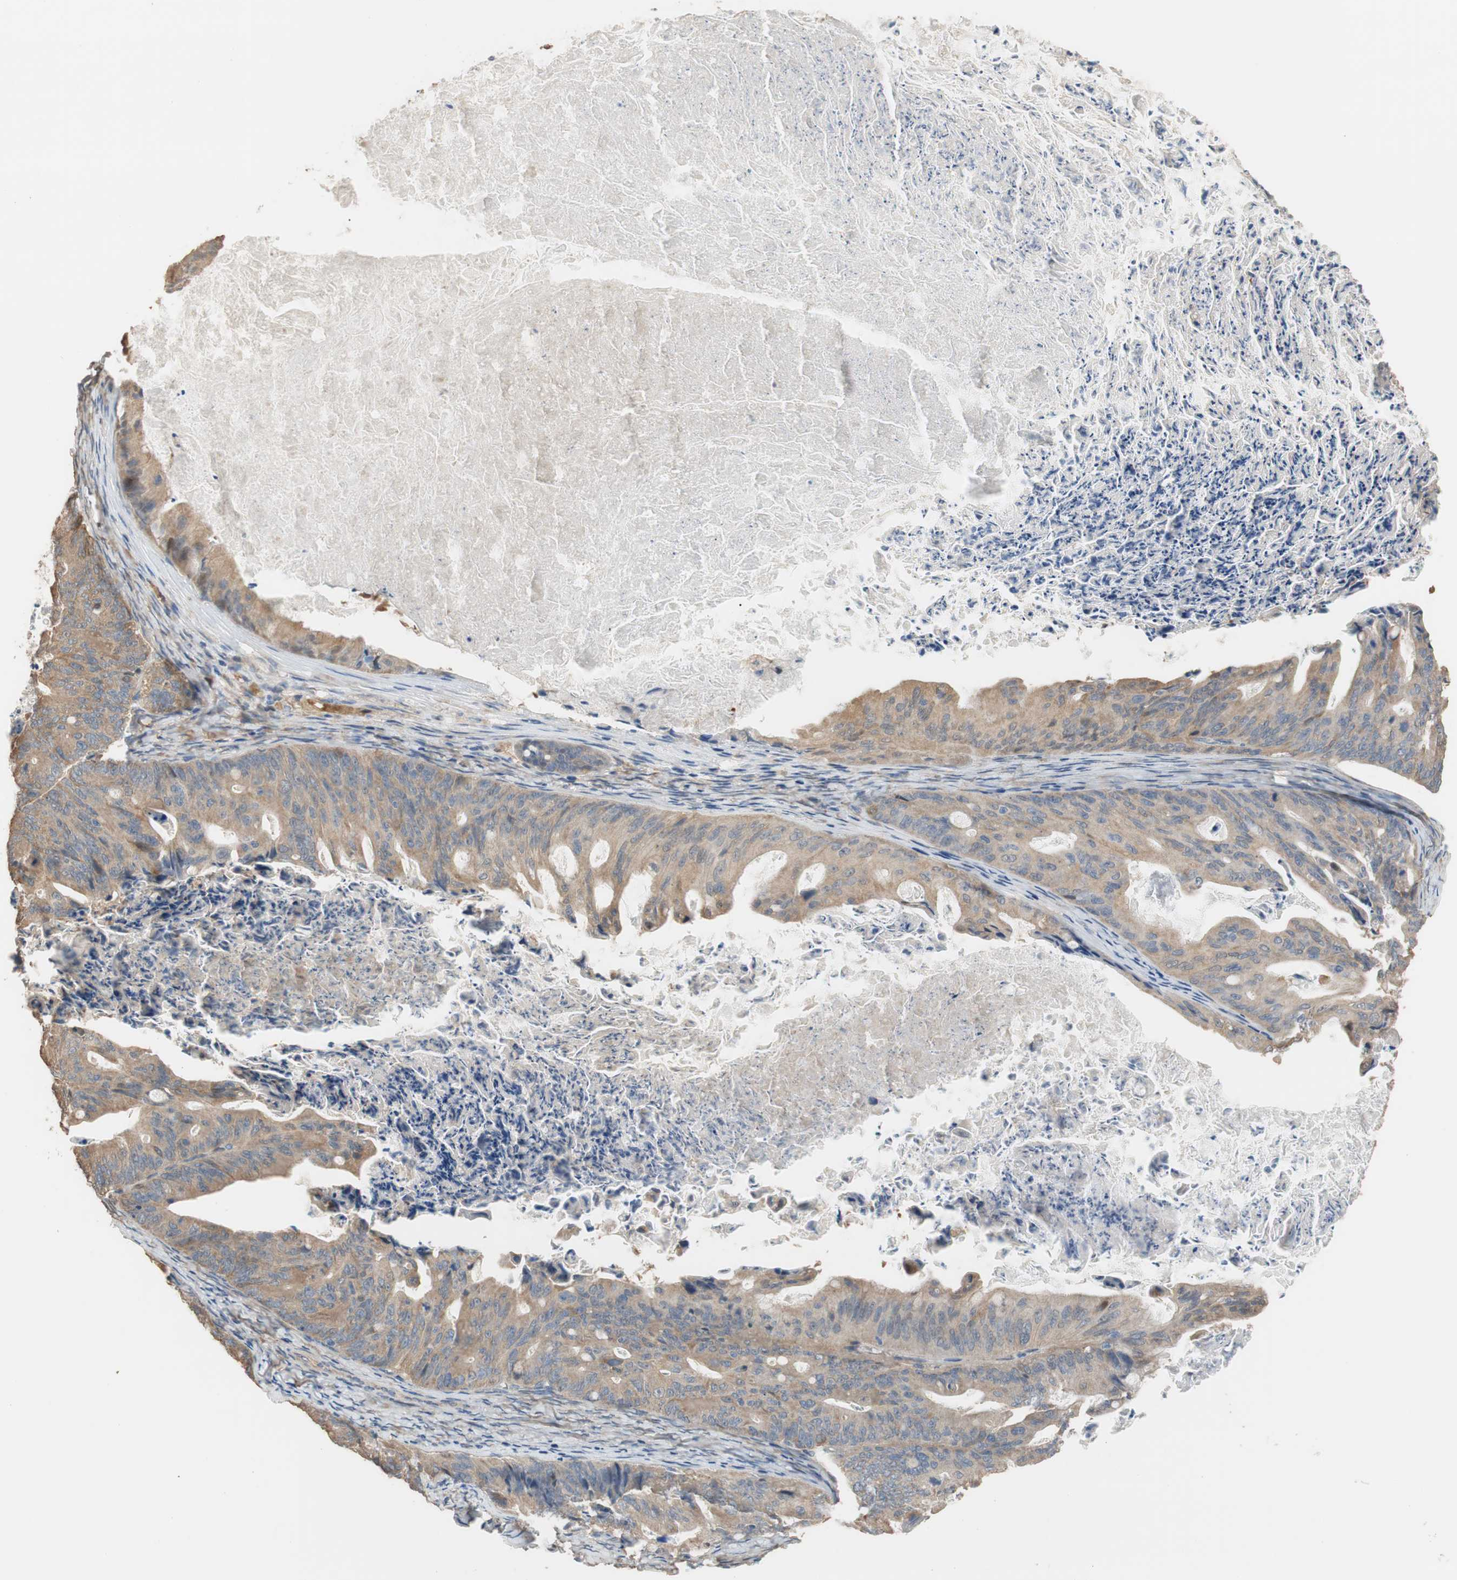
{"staining": {"intensity": "moderate", "quantity": ">75%", "location": "cytoplasmic/membranous"}, "tissue": "ovarian cancer", "cell_type": "Tumor cells", "image_type": "cancer", "snomed": [{"axis": "morphology", "description": "Cystadenocarcinoma, mucinous, NOS"}, {"axis": "topography", "description": "Ovary"}], "caption": "Ovarian cancer was stained to show a protein in brown. There is medium levels of moderate cytoplasmic/membranous staining in approximately >75% of tumor cells. The staining is performed using DAB (3,3'-diaminobenzidine) brown chromogen to label protein expression. The nuclei are counter-stained blue using hematoxylin.", "gene": "ALDH1A2", "patient": {"sex": "female", "age": 37}}